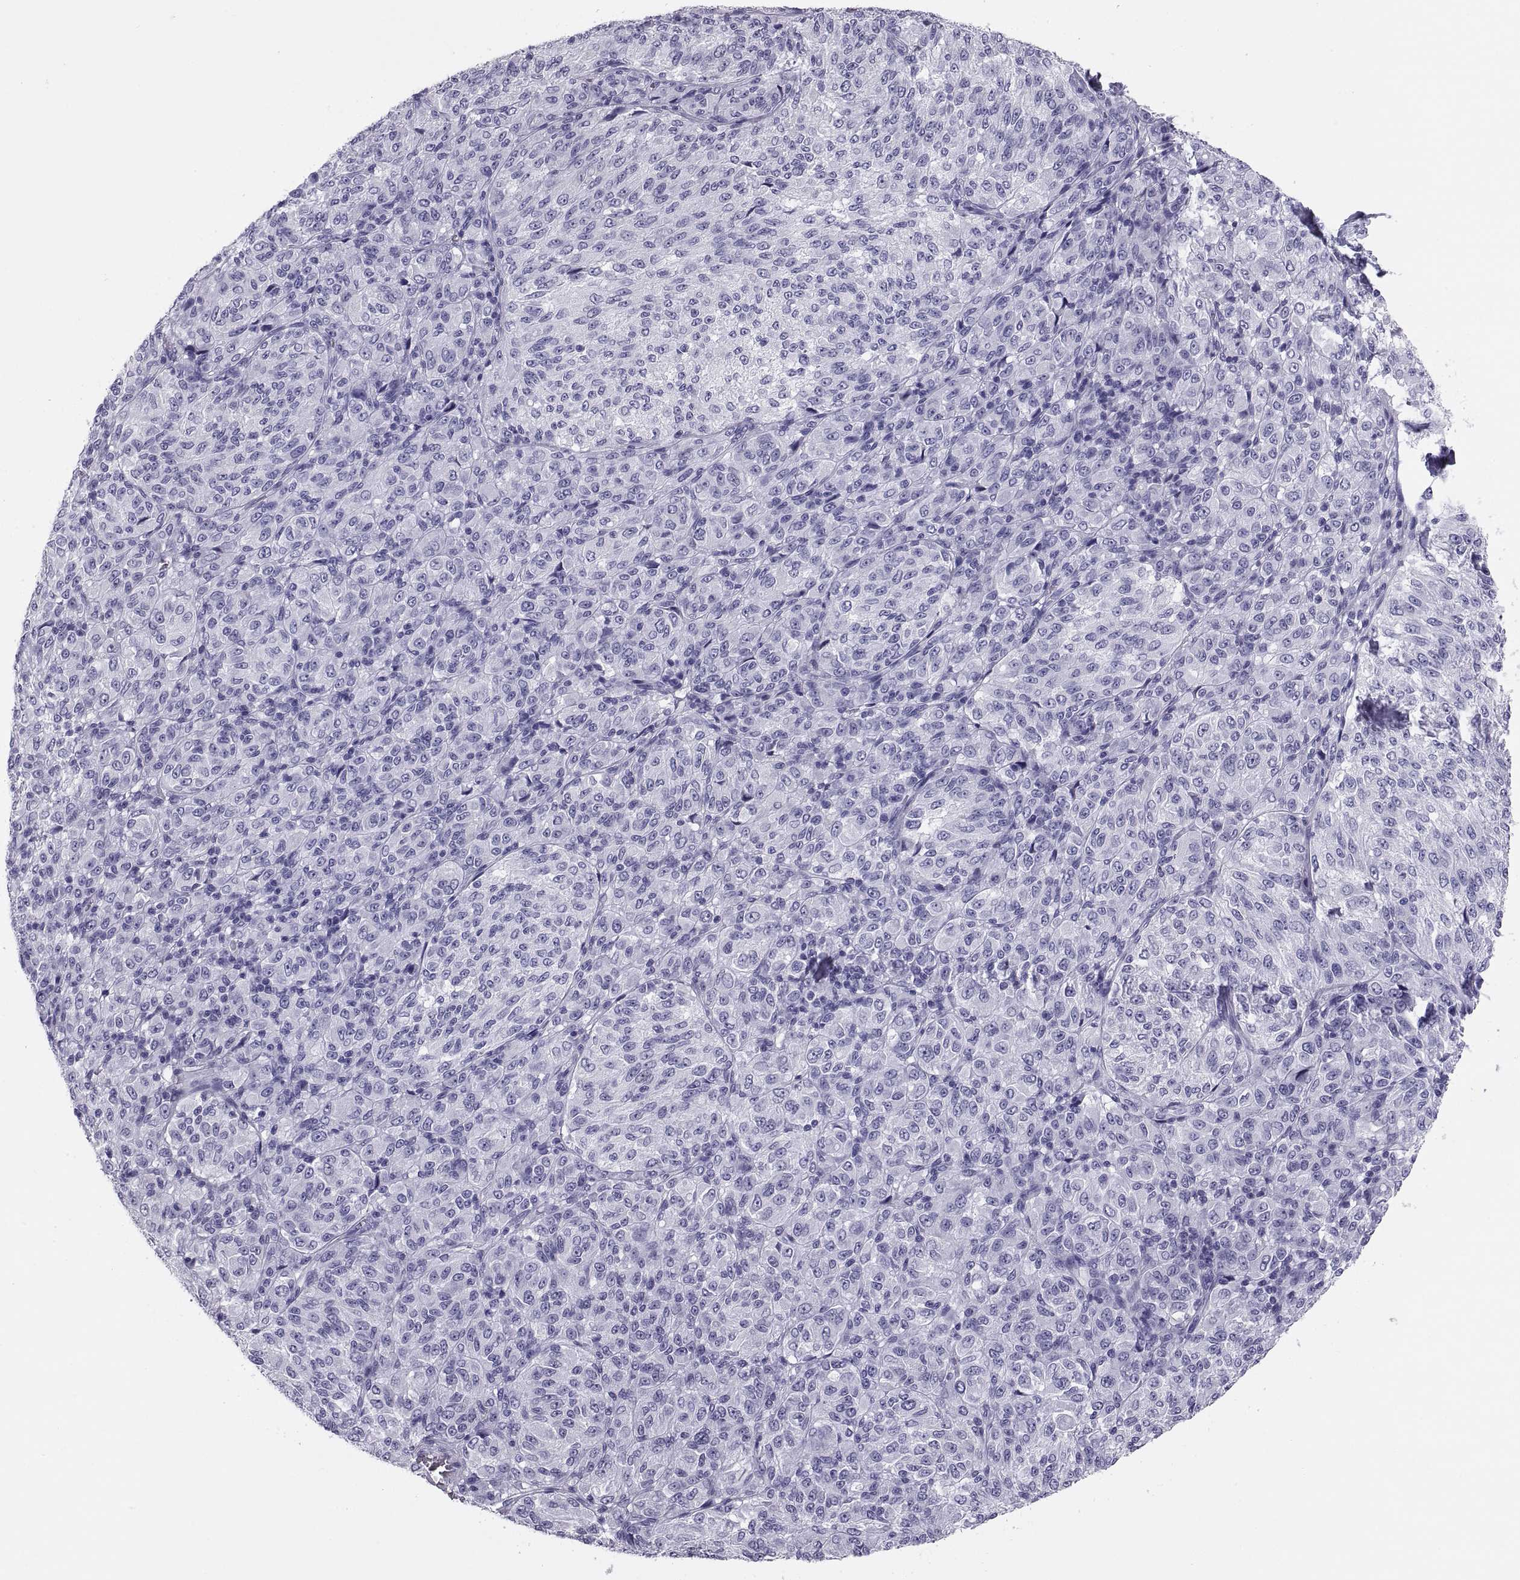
{"staining": {"intensity": "negative", "quantity": "none", "location": "none"}, "tissue": "melanoma", "cell_type": "Tumor cells", "image_type": "cancer", "snomed": [{"axis": "morphology", "description": "Malignant melanoma, Metastatic site"}, {"axis": "topography", "description": "Brain"}], "caption": "A high-resolution image shows immunohistochemistry (IHC) staining of melanoma, which exhibits no significant positivity in tumor cells.", "gene": "PAX2", "patient": {"sex": "female", "age": 56}}